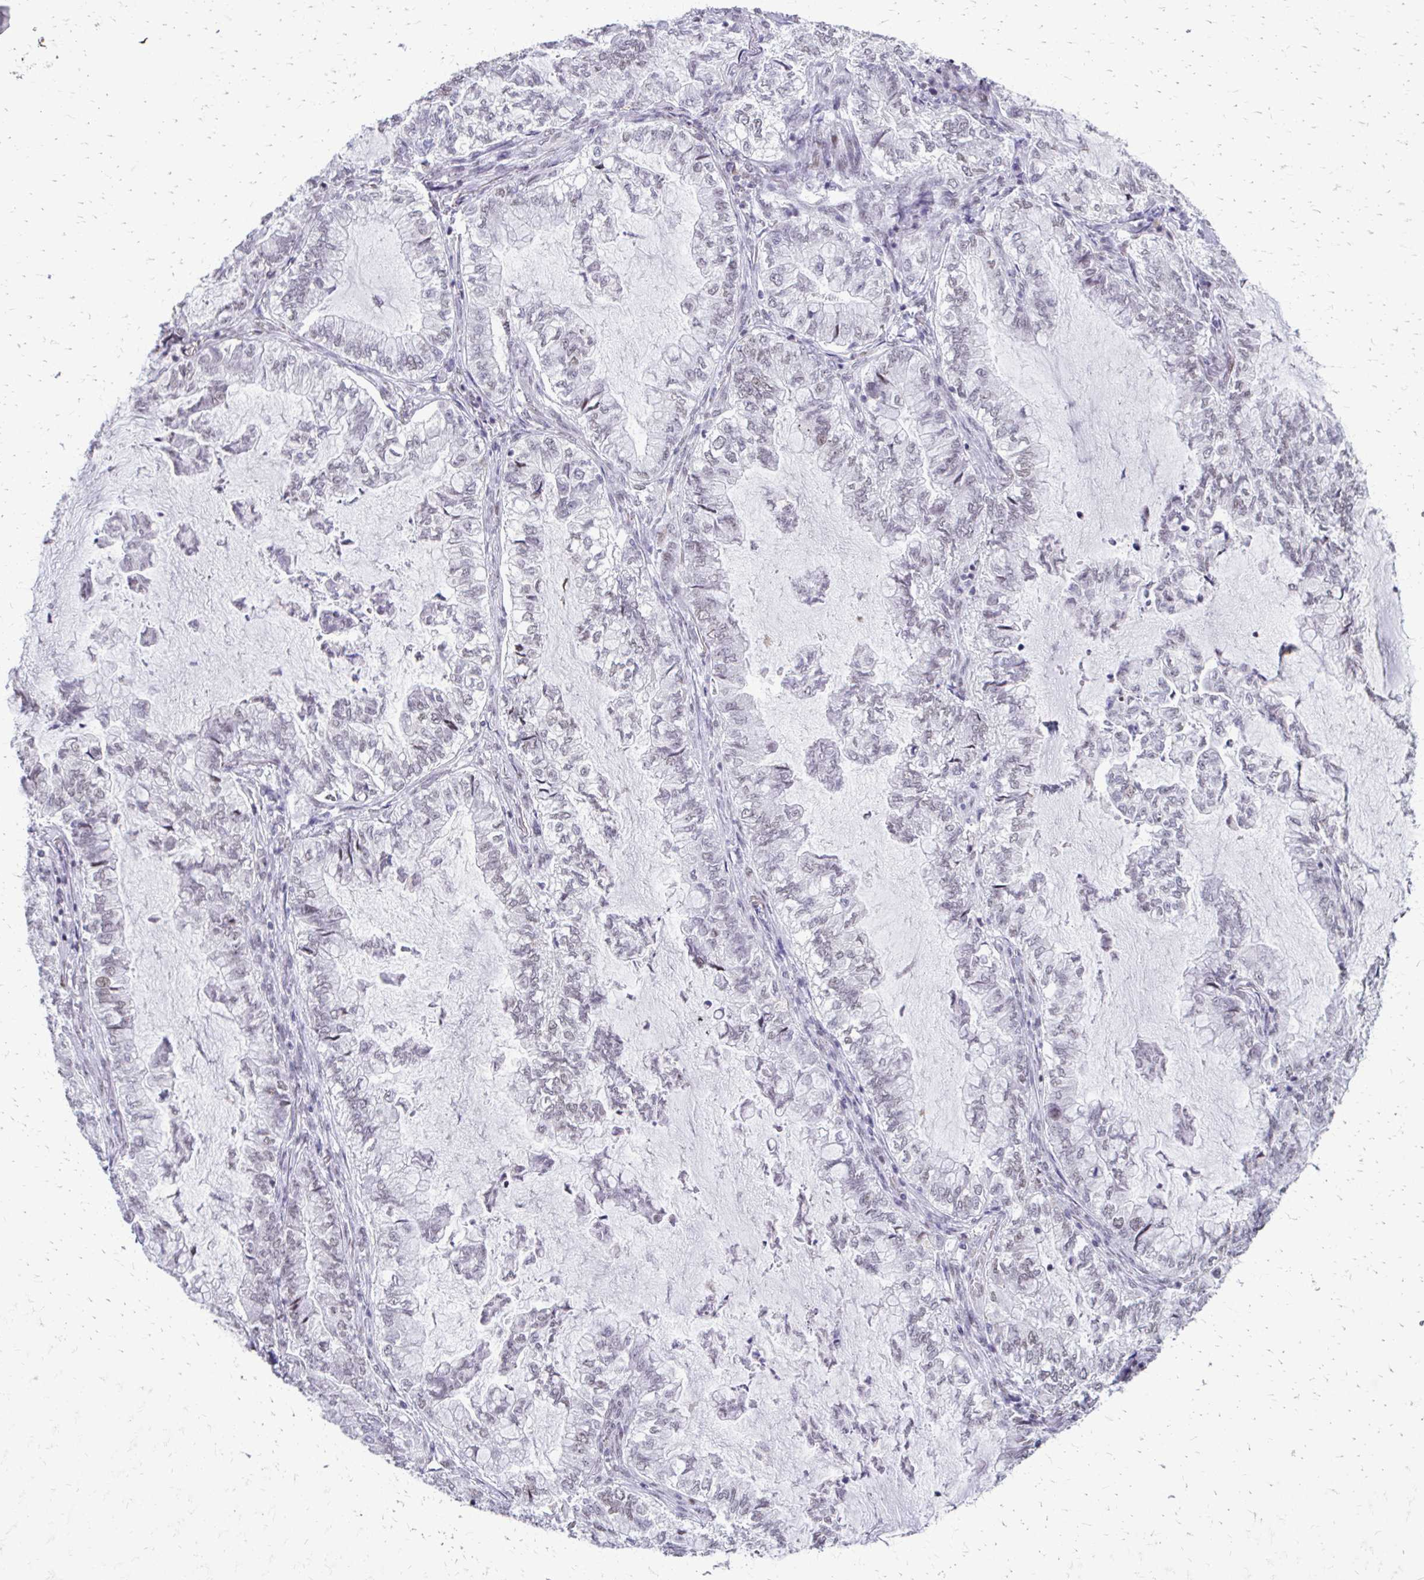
{"staining": {"intensity": "weak", "quantity": "25%-75%", "location": "nuclear"}, "tissue": "lung cancer", "cell_type": "Tumor cells", "image_type": "cancer", "snomed": [{"axis": "morphology", "description": "Adenocarcinoma, NOS"}, {"axis": "topography", "description": "Lymph node"}, {"axis": "topography", "description": "Lung"}], "caption": "Lung cancer was stained to show a protein in brown. There is low levels of weak nuclear expression in about 25%-75% of tumor cells. The protein of interest is shown in brown color, while the nuclei are stained blue.", "gene": "SS18", "patient": {"sex": "male", "age": 66}}